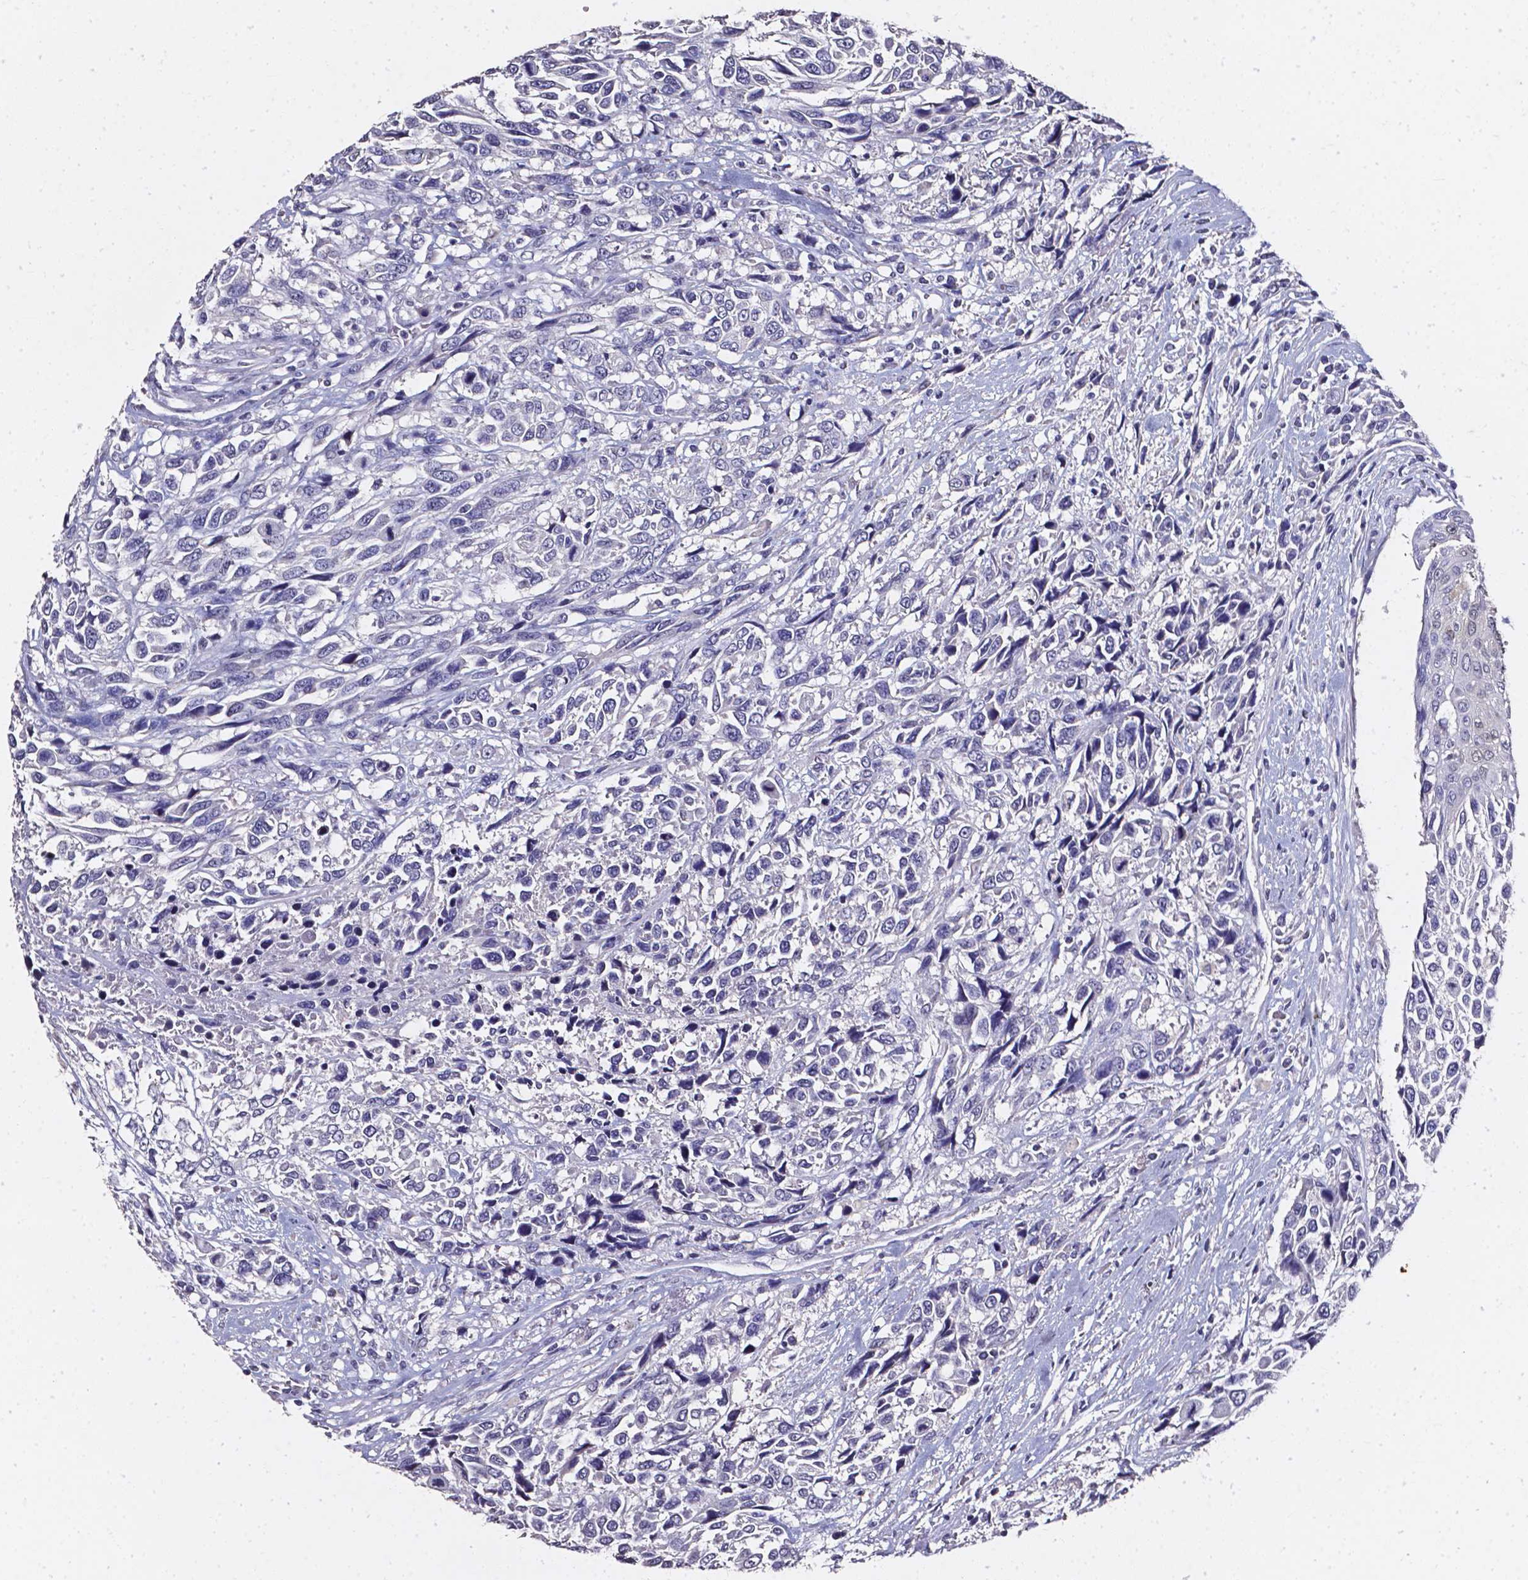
{"staining": {"intensity": "negative", "quantity": "none", "location": "none"}, "tissue": "urothelial cancer", "cell_type": "Tumor cells", "image_type": "cancer", "snomed": [{"axis": "morphology", "description": "Urothelial carcinoma, High grade"}, {"axis": "topography", "description": "Urinary bladder"}], "caption": "IHC histopathology image of human urothelial cancer stained for a protein (brown), which exhibits no expression in tumor cells.", "gene": "AKR1B10", "patient": {"sex": "female", "age": 70}}